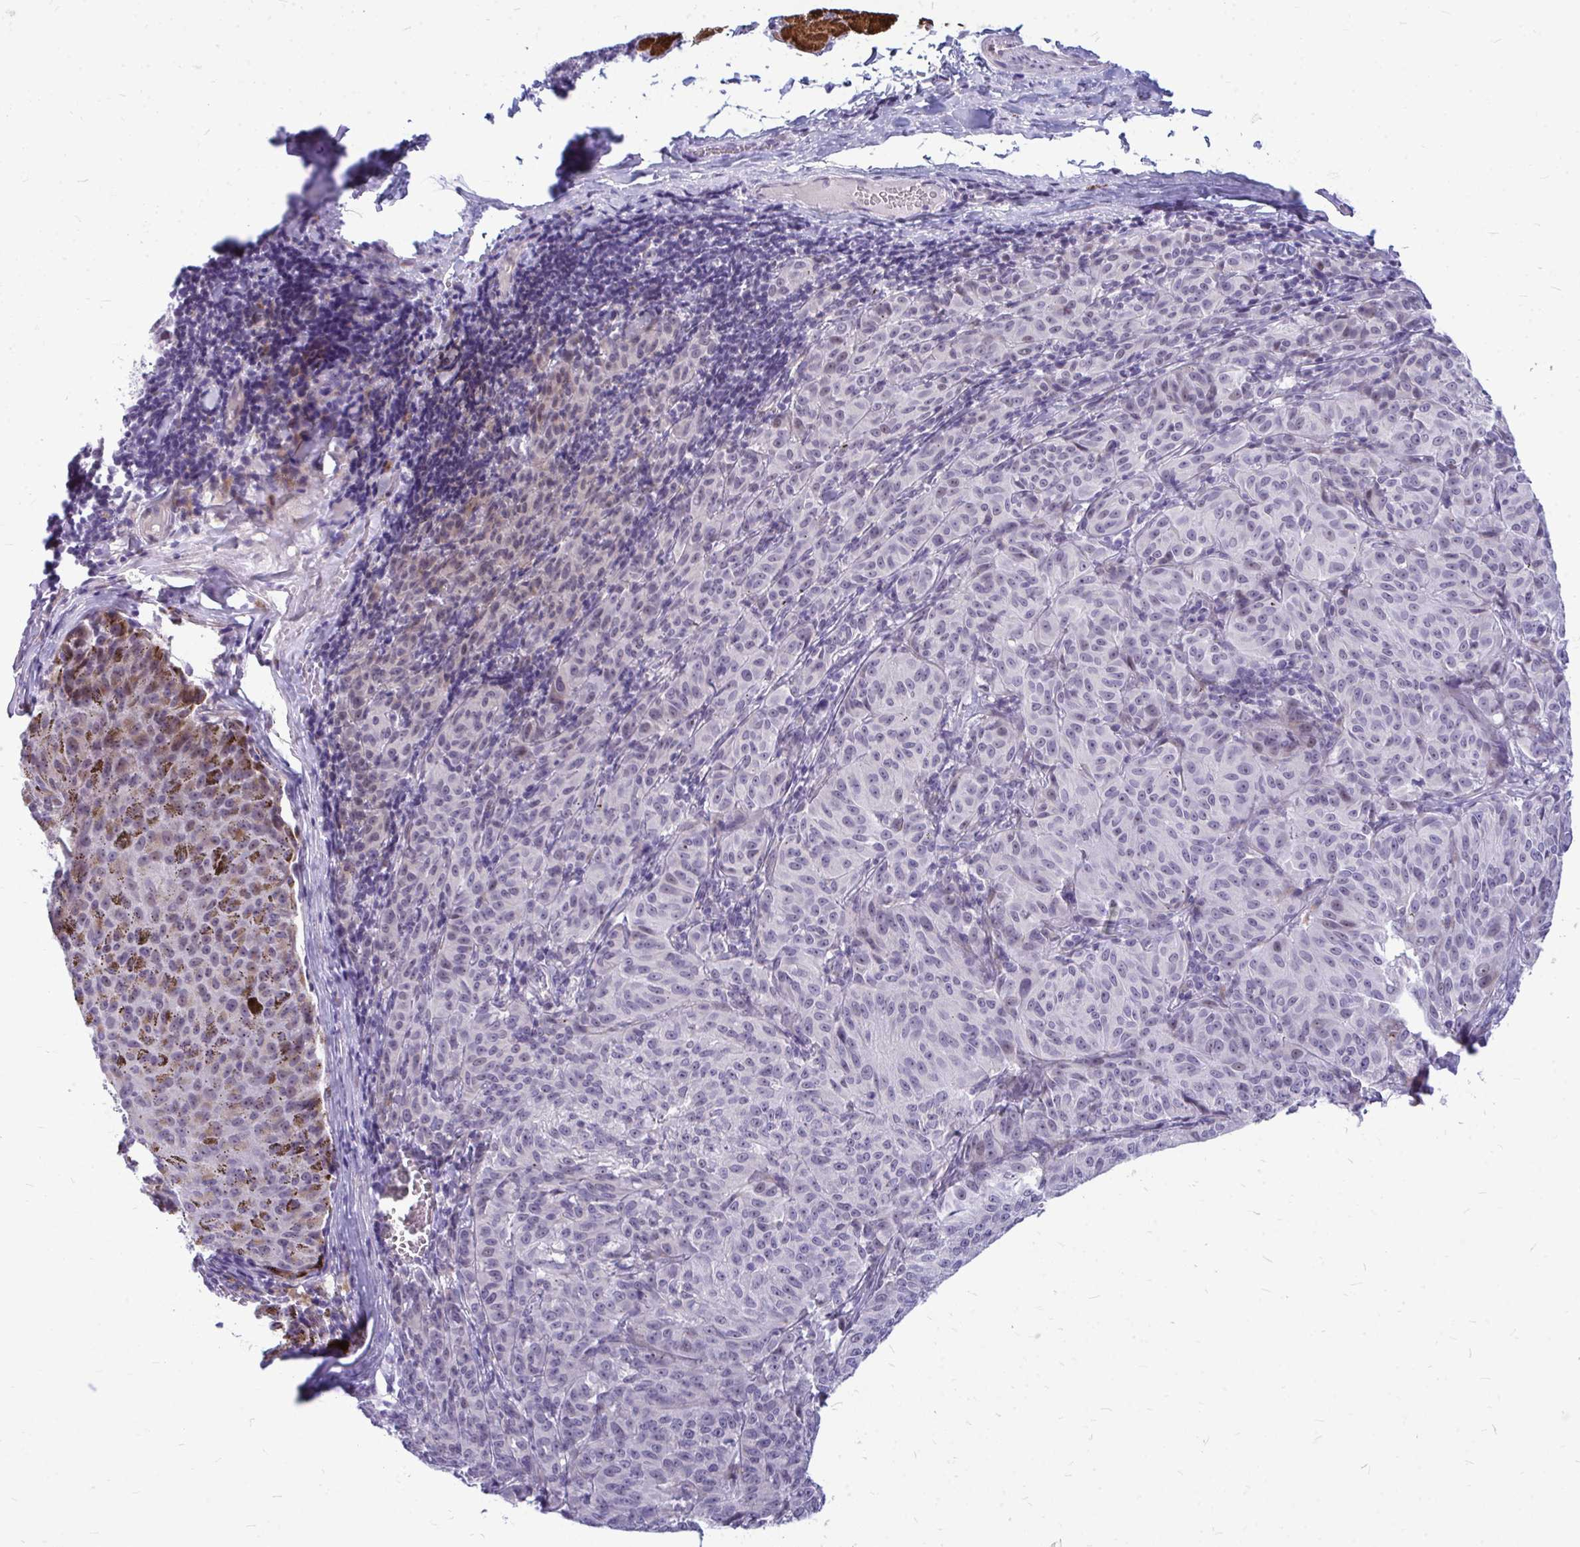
{"staining": {"intensity": "negative", "quantity": "none", "location": "none"}, "tissue": "melanoma", "cell_type": "Tumor cells", "image_type": "cancer", "snomed": [{"axis": "morphology", "description": "Malignant melanoma, NOS"}, {"axis": "topography", "description": "Skin"}], "caption": "Tumor cells are negative for protein expression in human melanoma. (DAB (3,3'-diaminobenzidine) IHC visualized using brightfield microscopy, high magnification).", "gene": "ZSCAN25", "patient": {"sex": "female", "age": 72}}